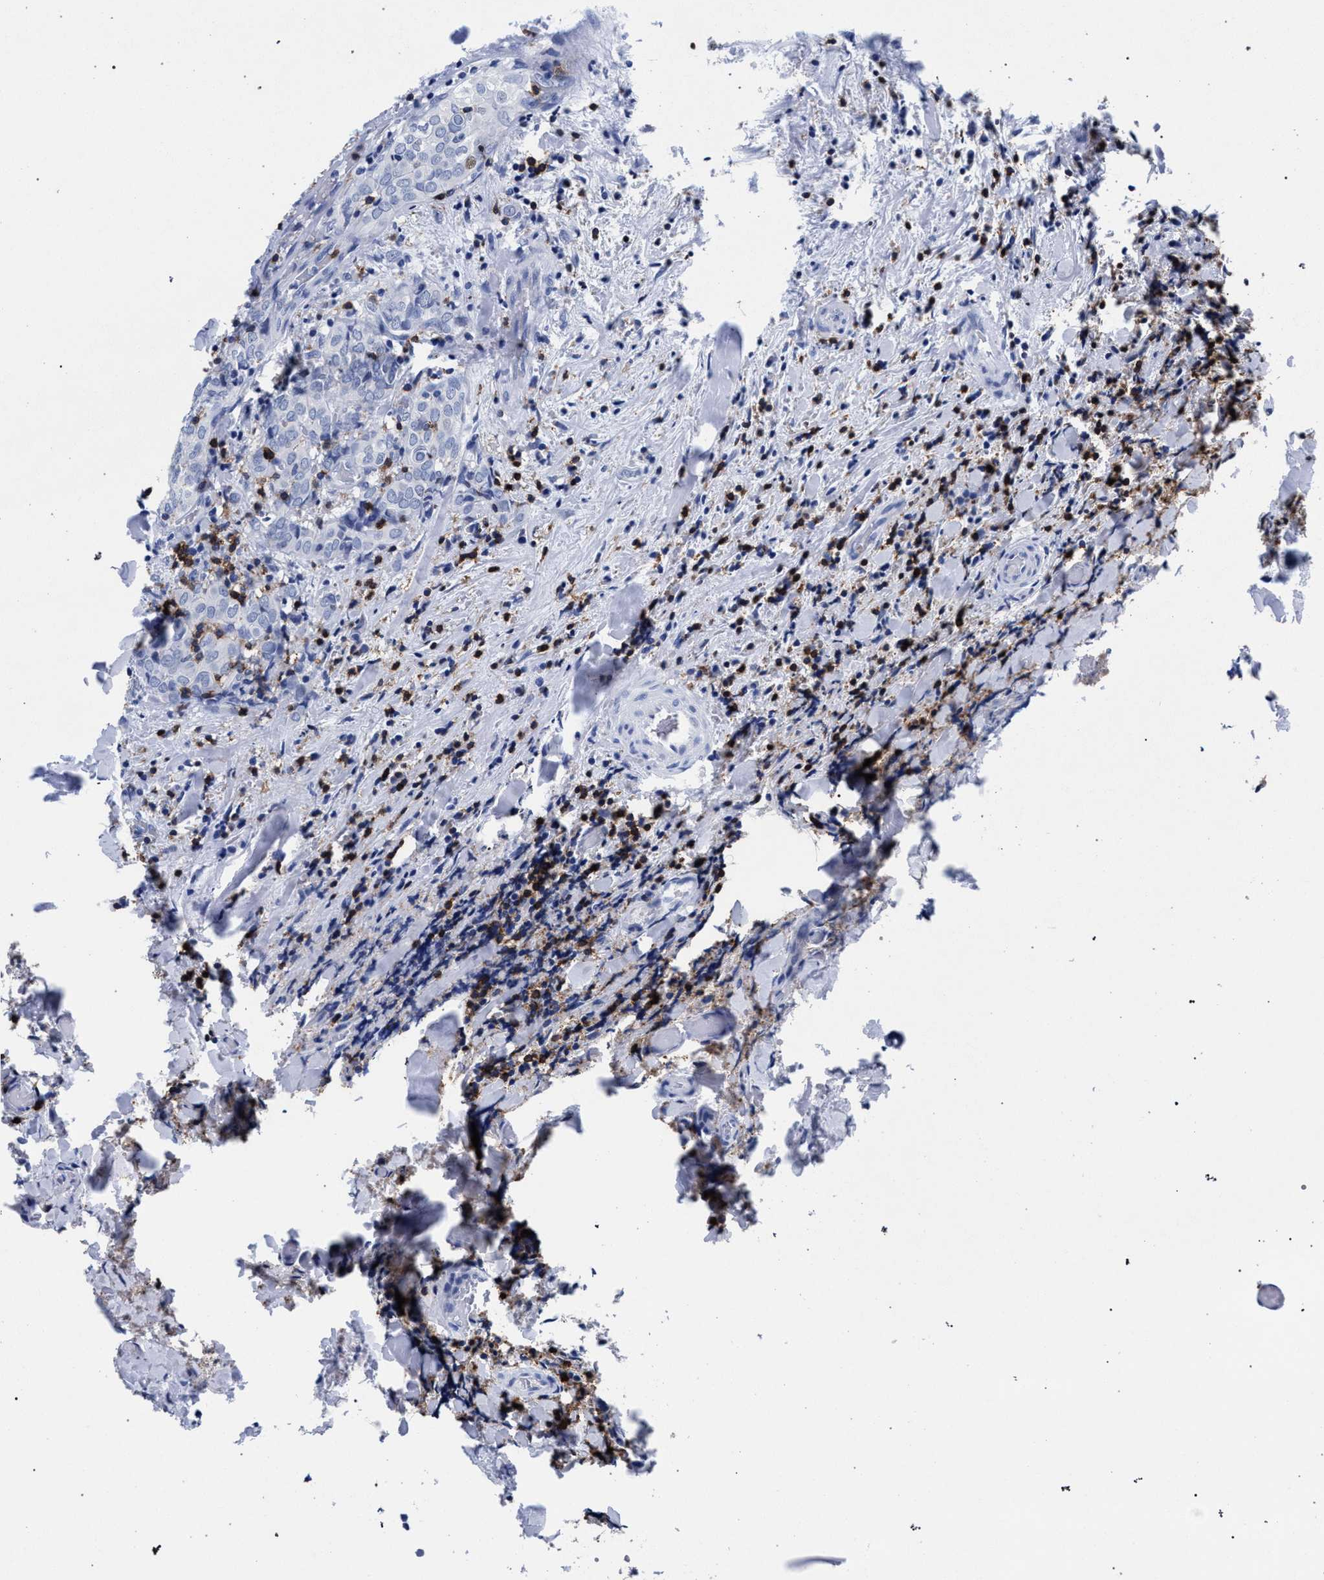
{"staining": {"intensity": "negative", "quantity": "none", "location": "none"}, "tissue": "thyroid cancer", "cell_type": "Tumor cells", "image_type": "cancer", "snomed": [{"axis": "morphology", "description": "Normal tissue, NOS"}, {"axis": "morphology", "description": "Papillary adenocarcinoma, NOS"}, {"axis": "topography", "description": "Thyroid gland"}], "caption": "Immunohistochemistry (IHC) image of human thyroid cancer stained for a protein (brown), which exhibits no positivity in tumor cells.", "gene": "KLRK1", "patient": {"sex": "female", "age": 30}}